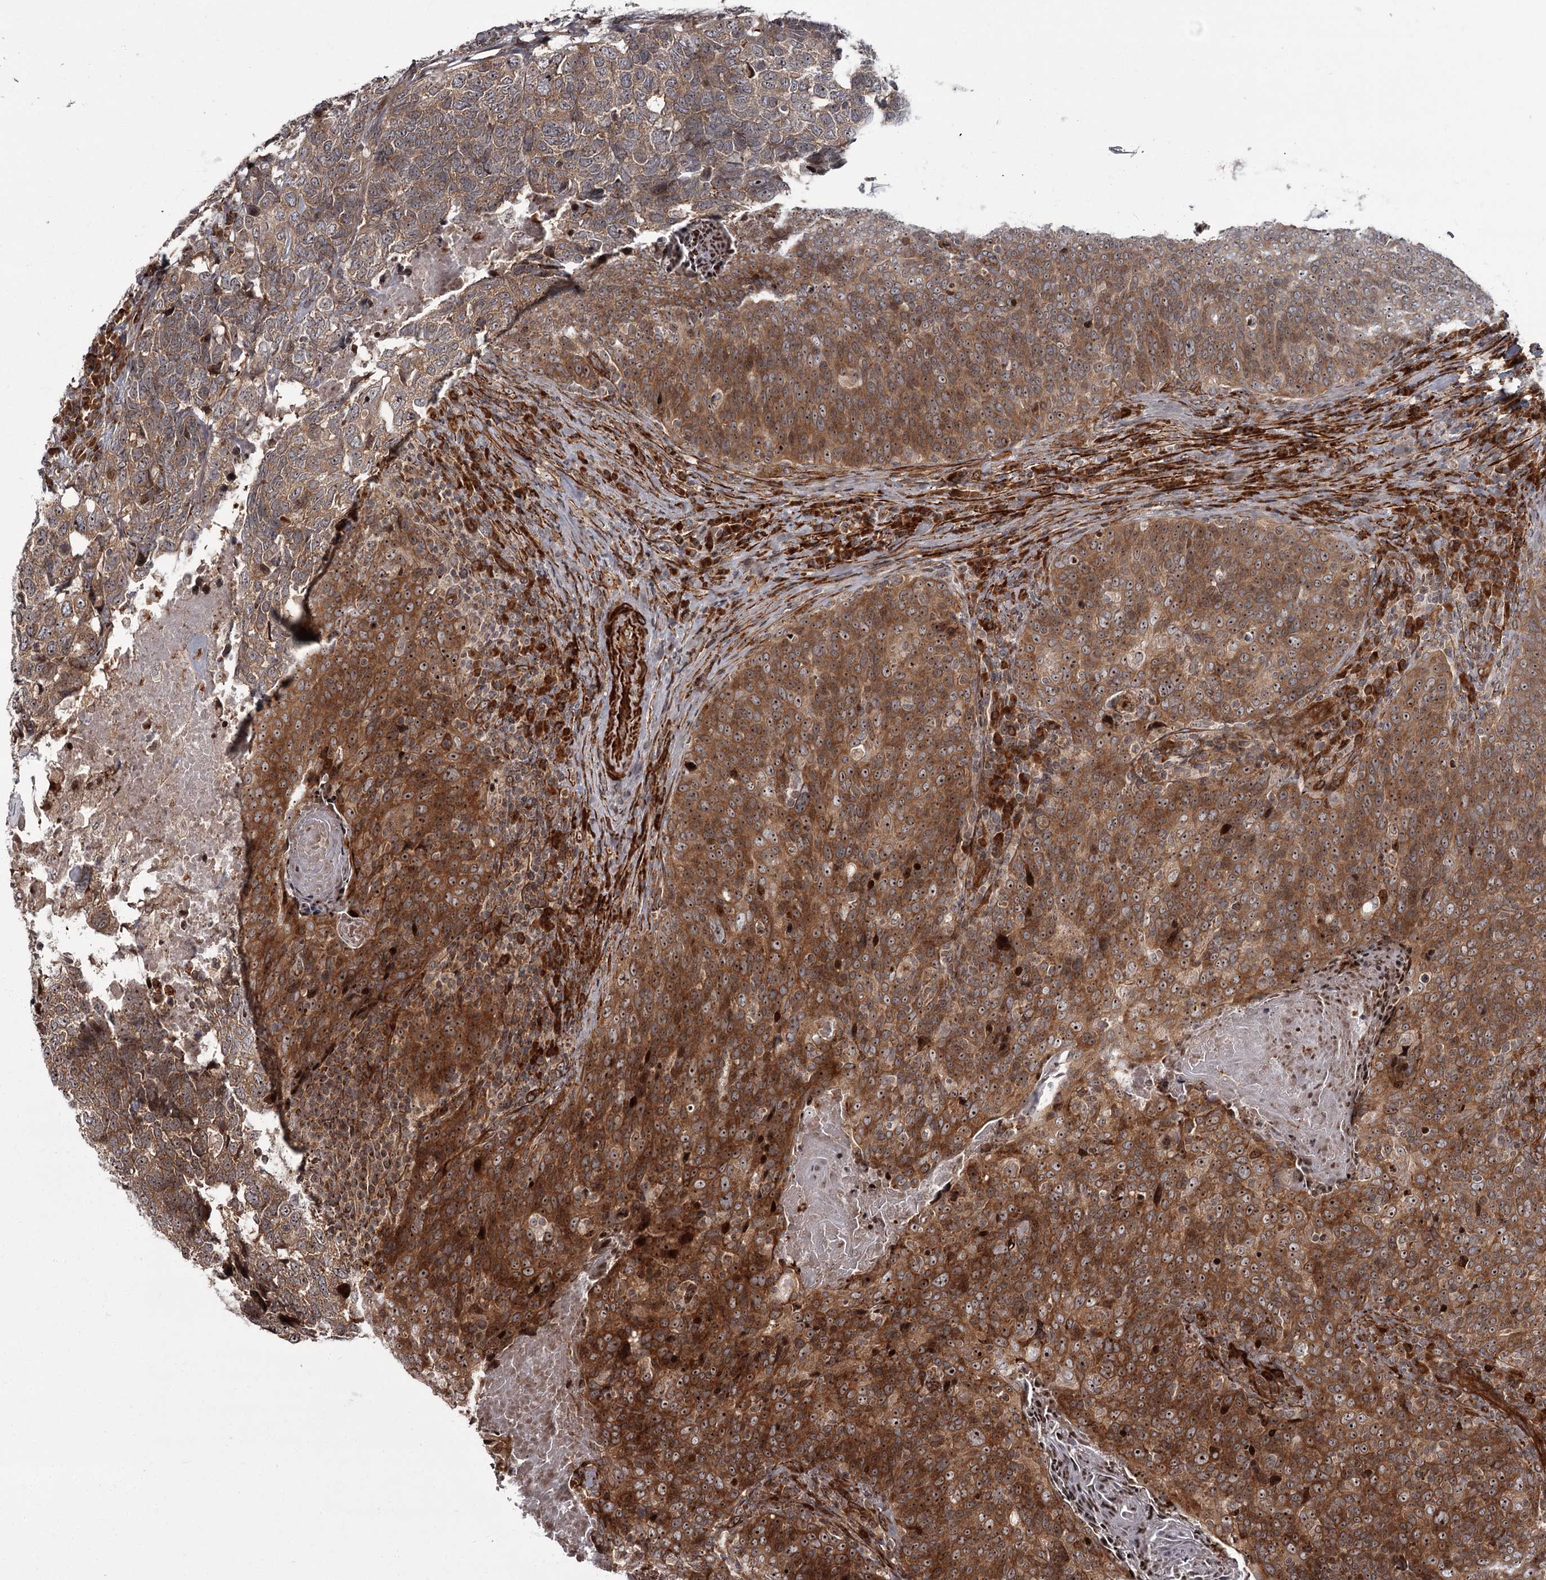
{"staining": {"intensity": "strong", "quantity": ">75%", "location": "cytoplasmic/membranous,nuclear"}, "tissue": "head and neck cancer", "cell_type": "Tumor cells", "image_type": "cancer", "snomed": [{"axis": "morphology", "description": "Squamous cell carcinoma, NOS"}, {"axis": "morphology", "description": "Squamous cell carcinoma, metastatic, NOS"}, {"axis": "topography", "description": "Lymph node"}, {"axis": "topography", "description": "Head-Neck"}], "caption": "Immunohistochemical staining of head and neck cancer reveals strong cytoplasmic/membranous and nuclear protein expression in about >75% of tumor cells.", "gene": "THAP9", "patient": {"sex": "male", "age": 62}}